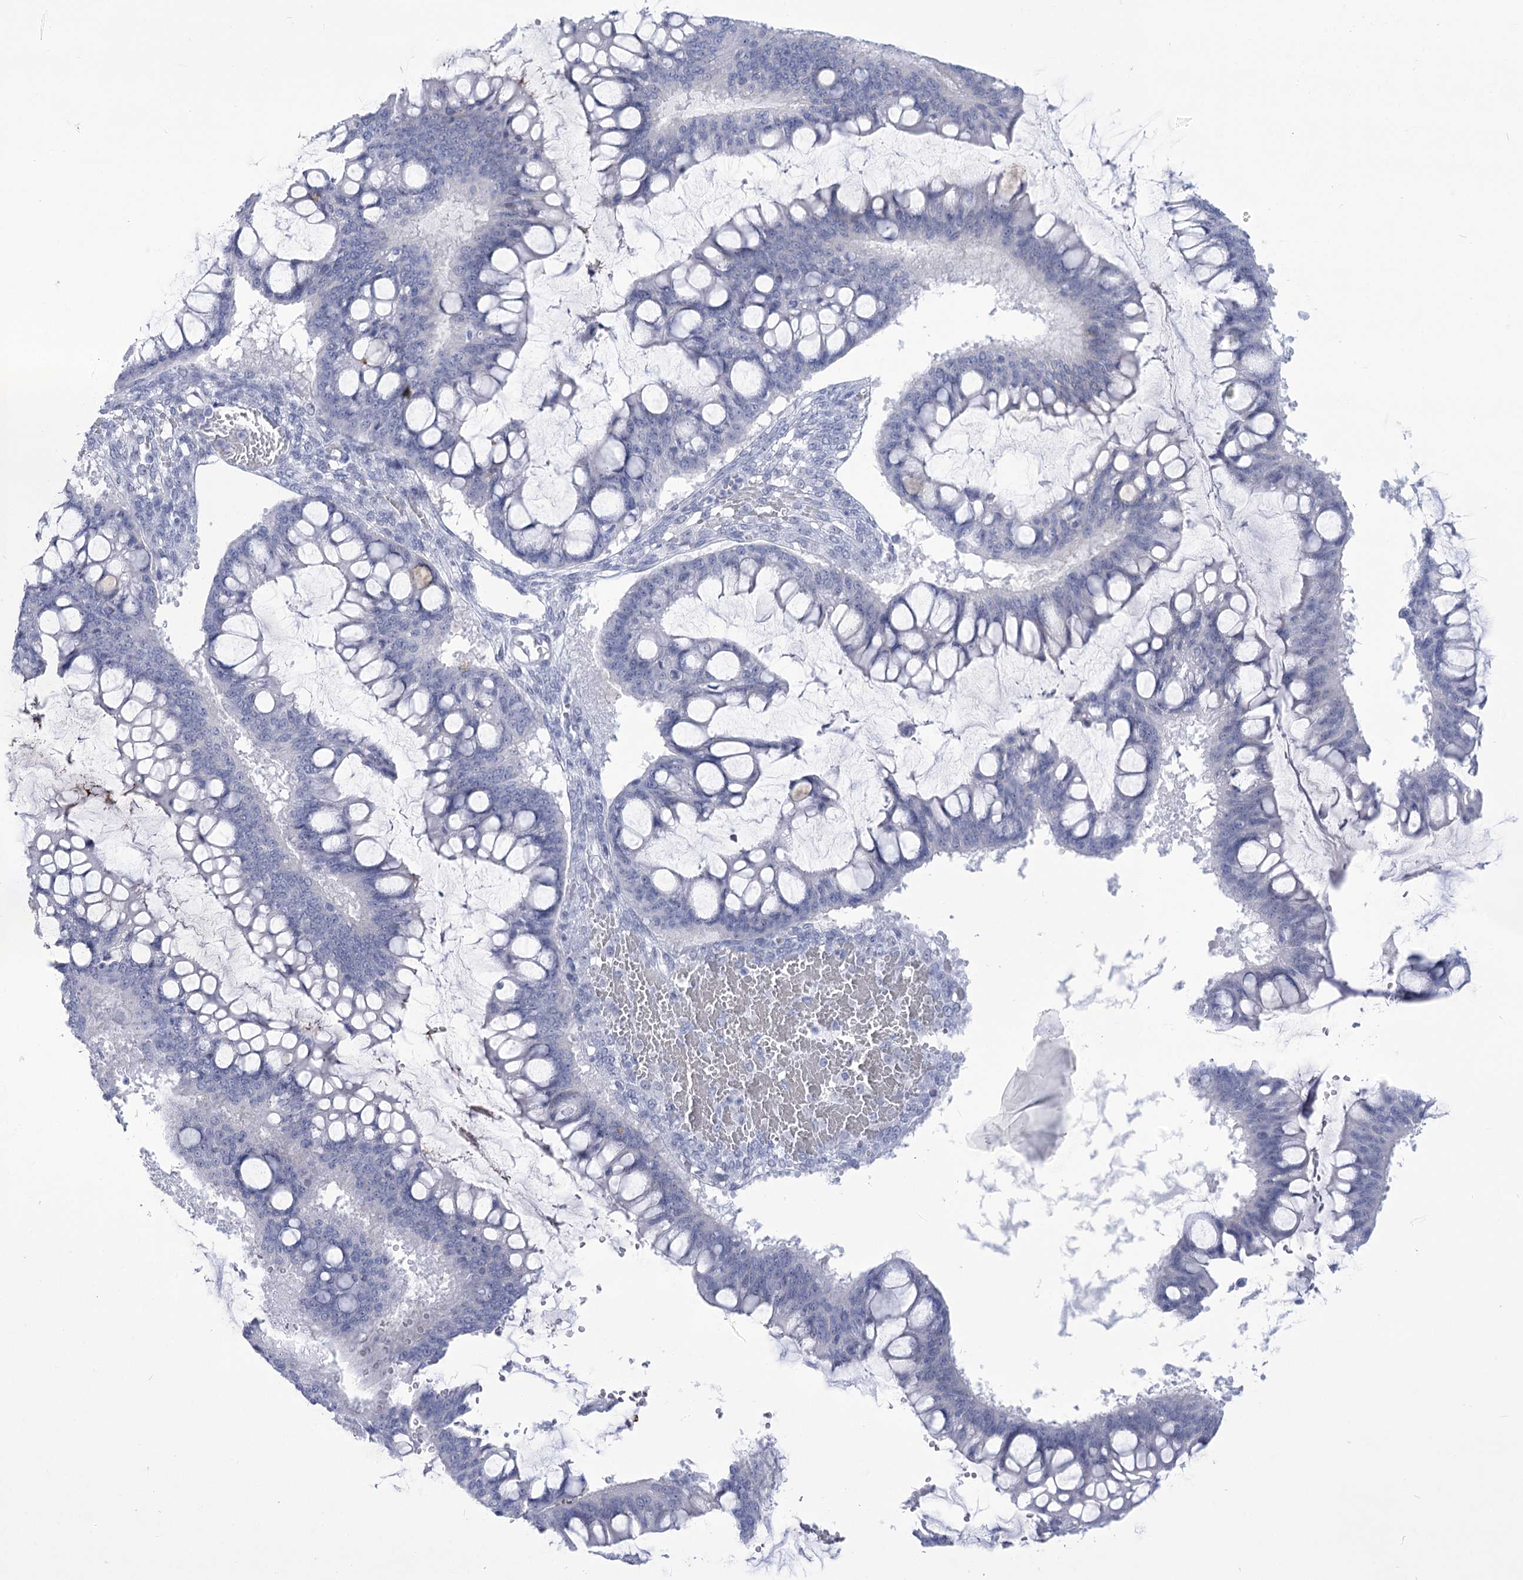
{"staining": {"intensity": "negative", "quantity": "none", "location": "none"}, "tissue": "ovarian cancer", "cell_type": "Tumor cells", "image_type": "cancer", "snomed": [{"axis": "morphology", "description": "Cystadenocarcinoma, mucinous, NOS"}, {"axis": "topography", "description": "Ovary"}], "caption": "Tumor cells show no significant staining in ovarian cancer.", "gene": "HORMAD1", "patient": {"sex": "female", "age": 73}}